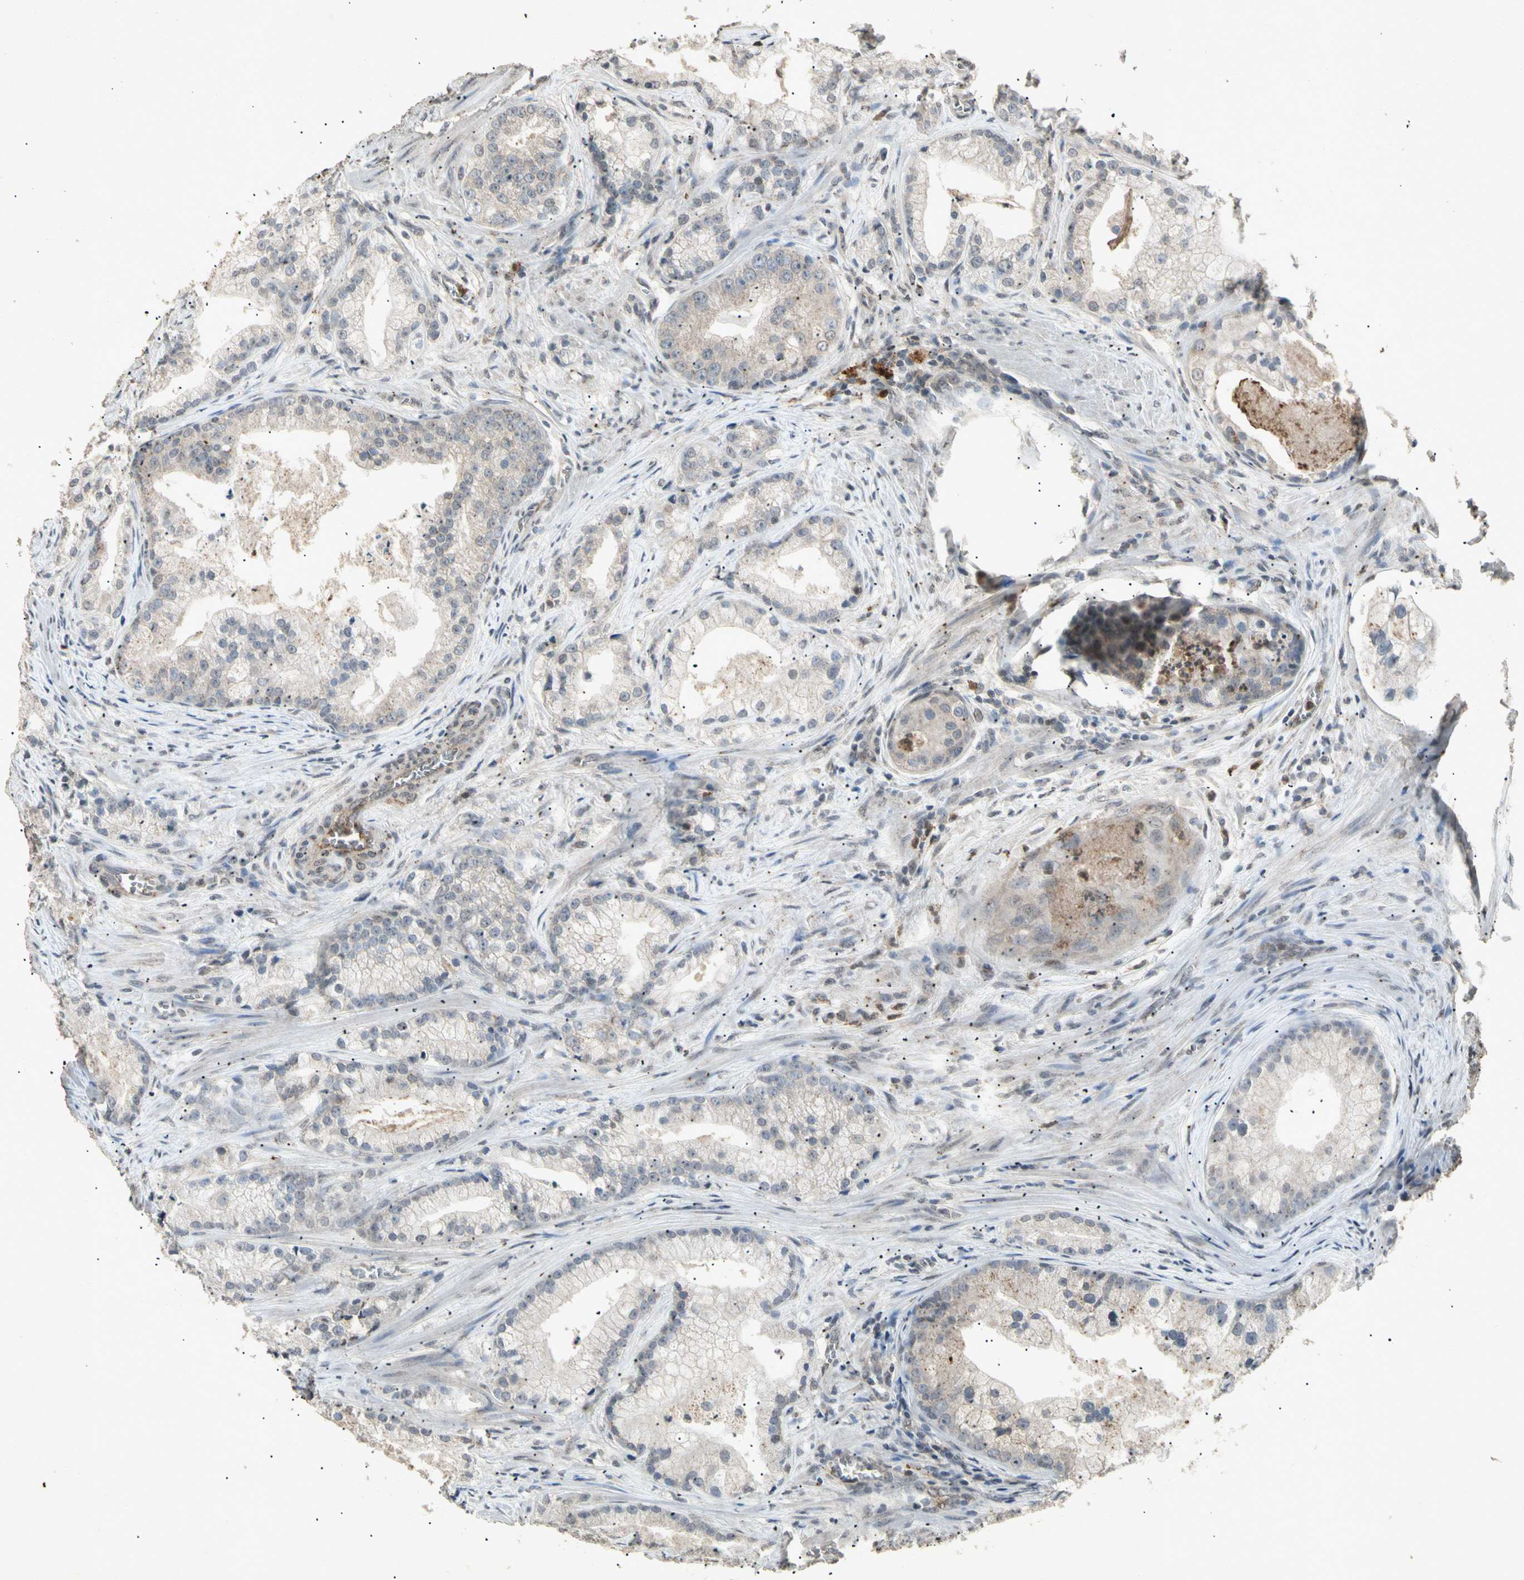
{"staining": {"intensity": "weak", "quantity": "<25%", "location": "cytoplasmic/membranous"}, "tissue": "prostate cancer", "cell_type": "Tumor cells", "image_type": "cancer", "snomed": [{"axis": "morphology", "description": "Adenocarcinoma, Low grade"}, {"axis": "topography", "description": "Prostate"}], "caption": "A high-resolution micrograph shows IHC staining of low-grade adenocarcinoma (prostate), which demonstrates no significant positivity in tumor cells.", "gene": "CP", "patient": {"sex": "male", "age": 59}}